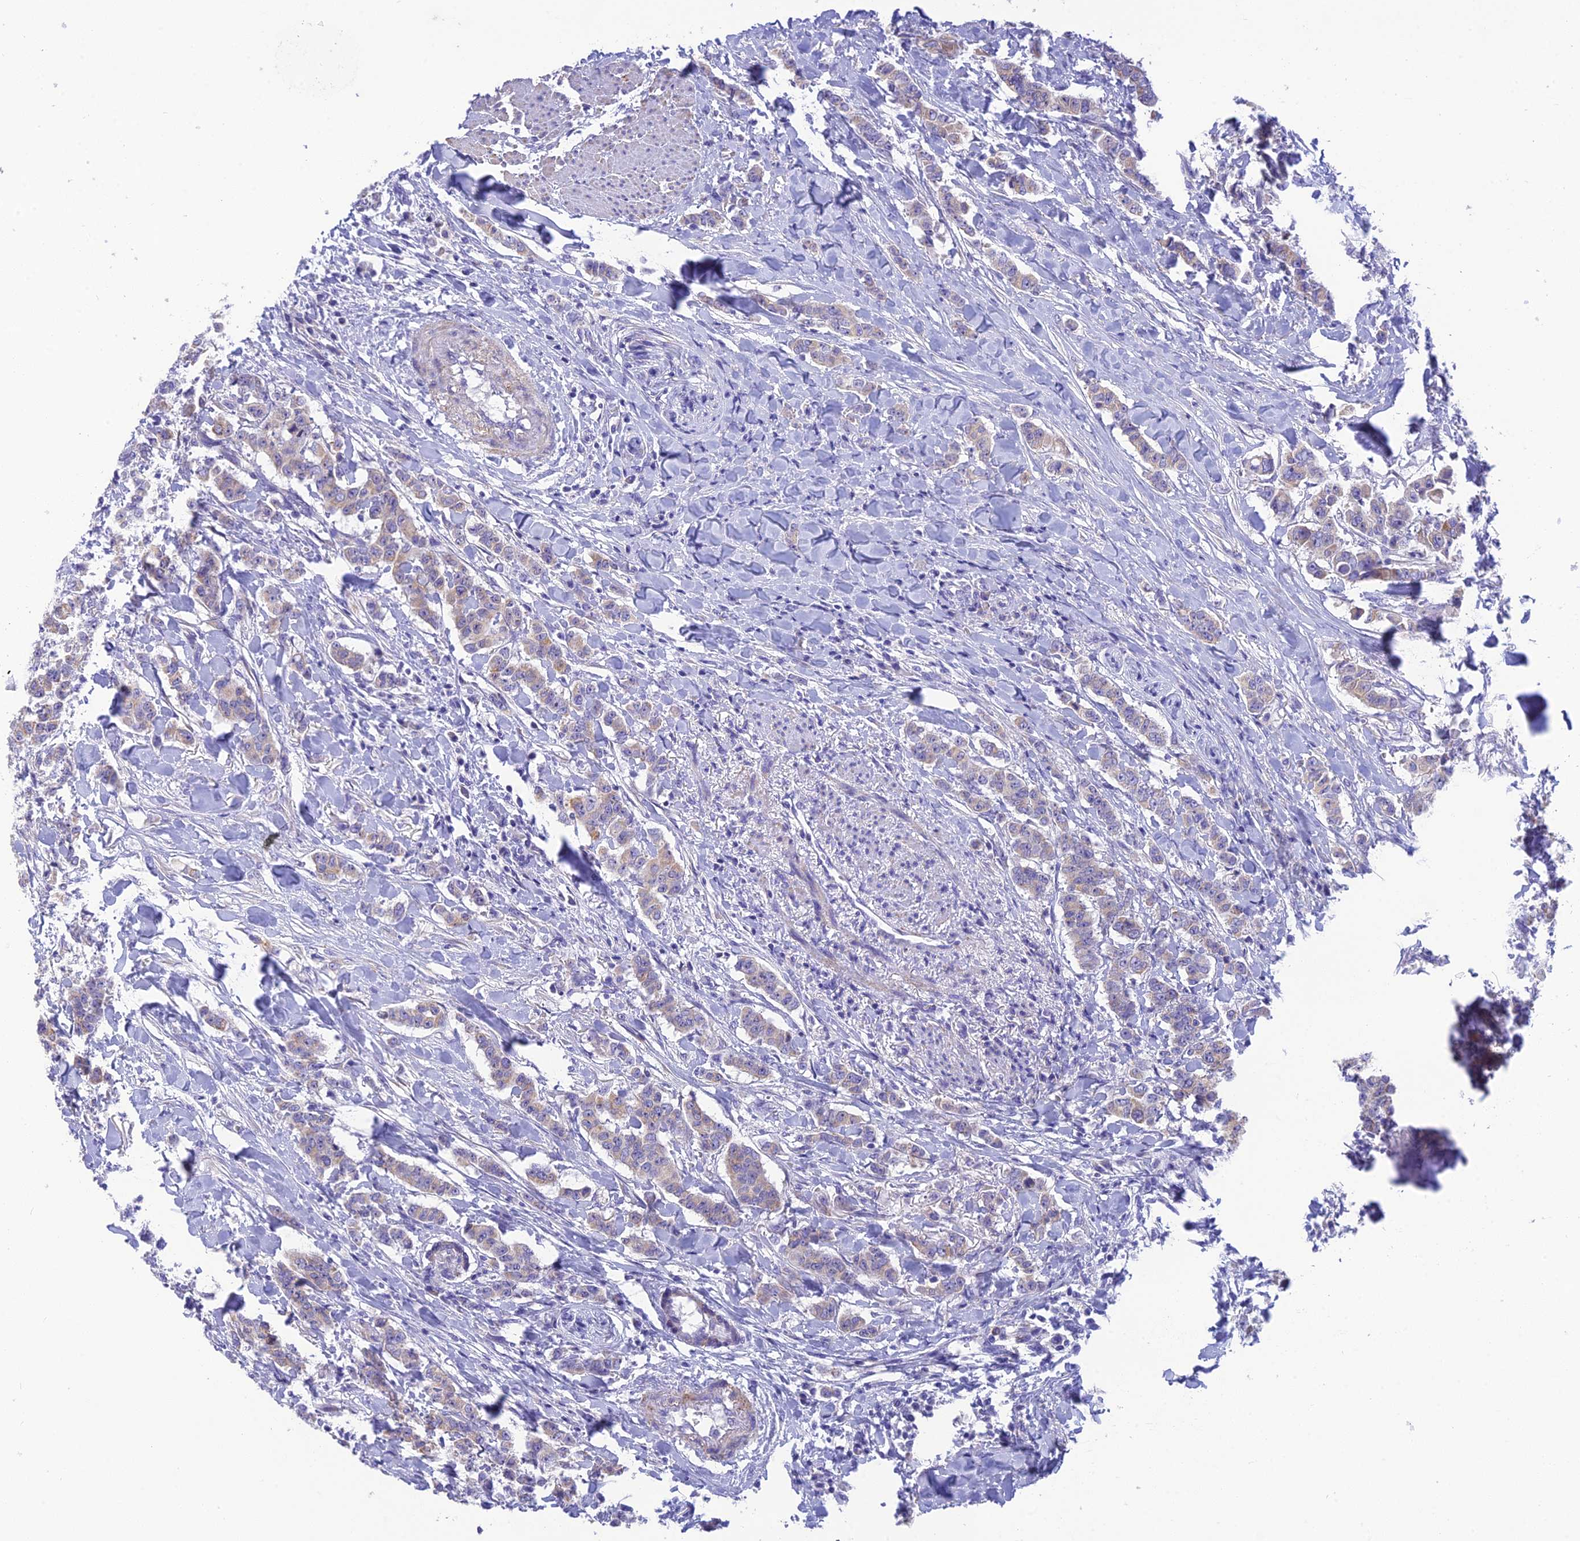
{"staining": {"intensity": "weak", "quantity": "25%-75%", "location": "cytoplasmic/membranous"}, "tissue": "breast cancer", "cell_type": "Tumor cells", "image_type": "cancer", "snomed": [{"axis": "morphology", "description": "Duct carcinoma"}, {"axis": "topography", "description": "Breast"}], "caption": "Immunohistochemistry micrograph of breast cancer stained for a protein (brown), which exhibits low levels of weak cytoplasmic/membranous positivity in about 25%-75% of tumor cells.", "gene": "HSD17B2", "patient": {"sex": "female", "age": 40}}